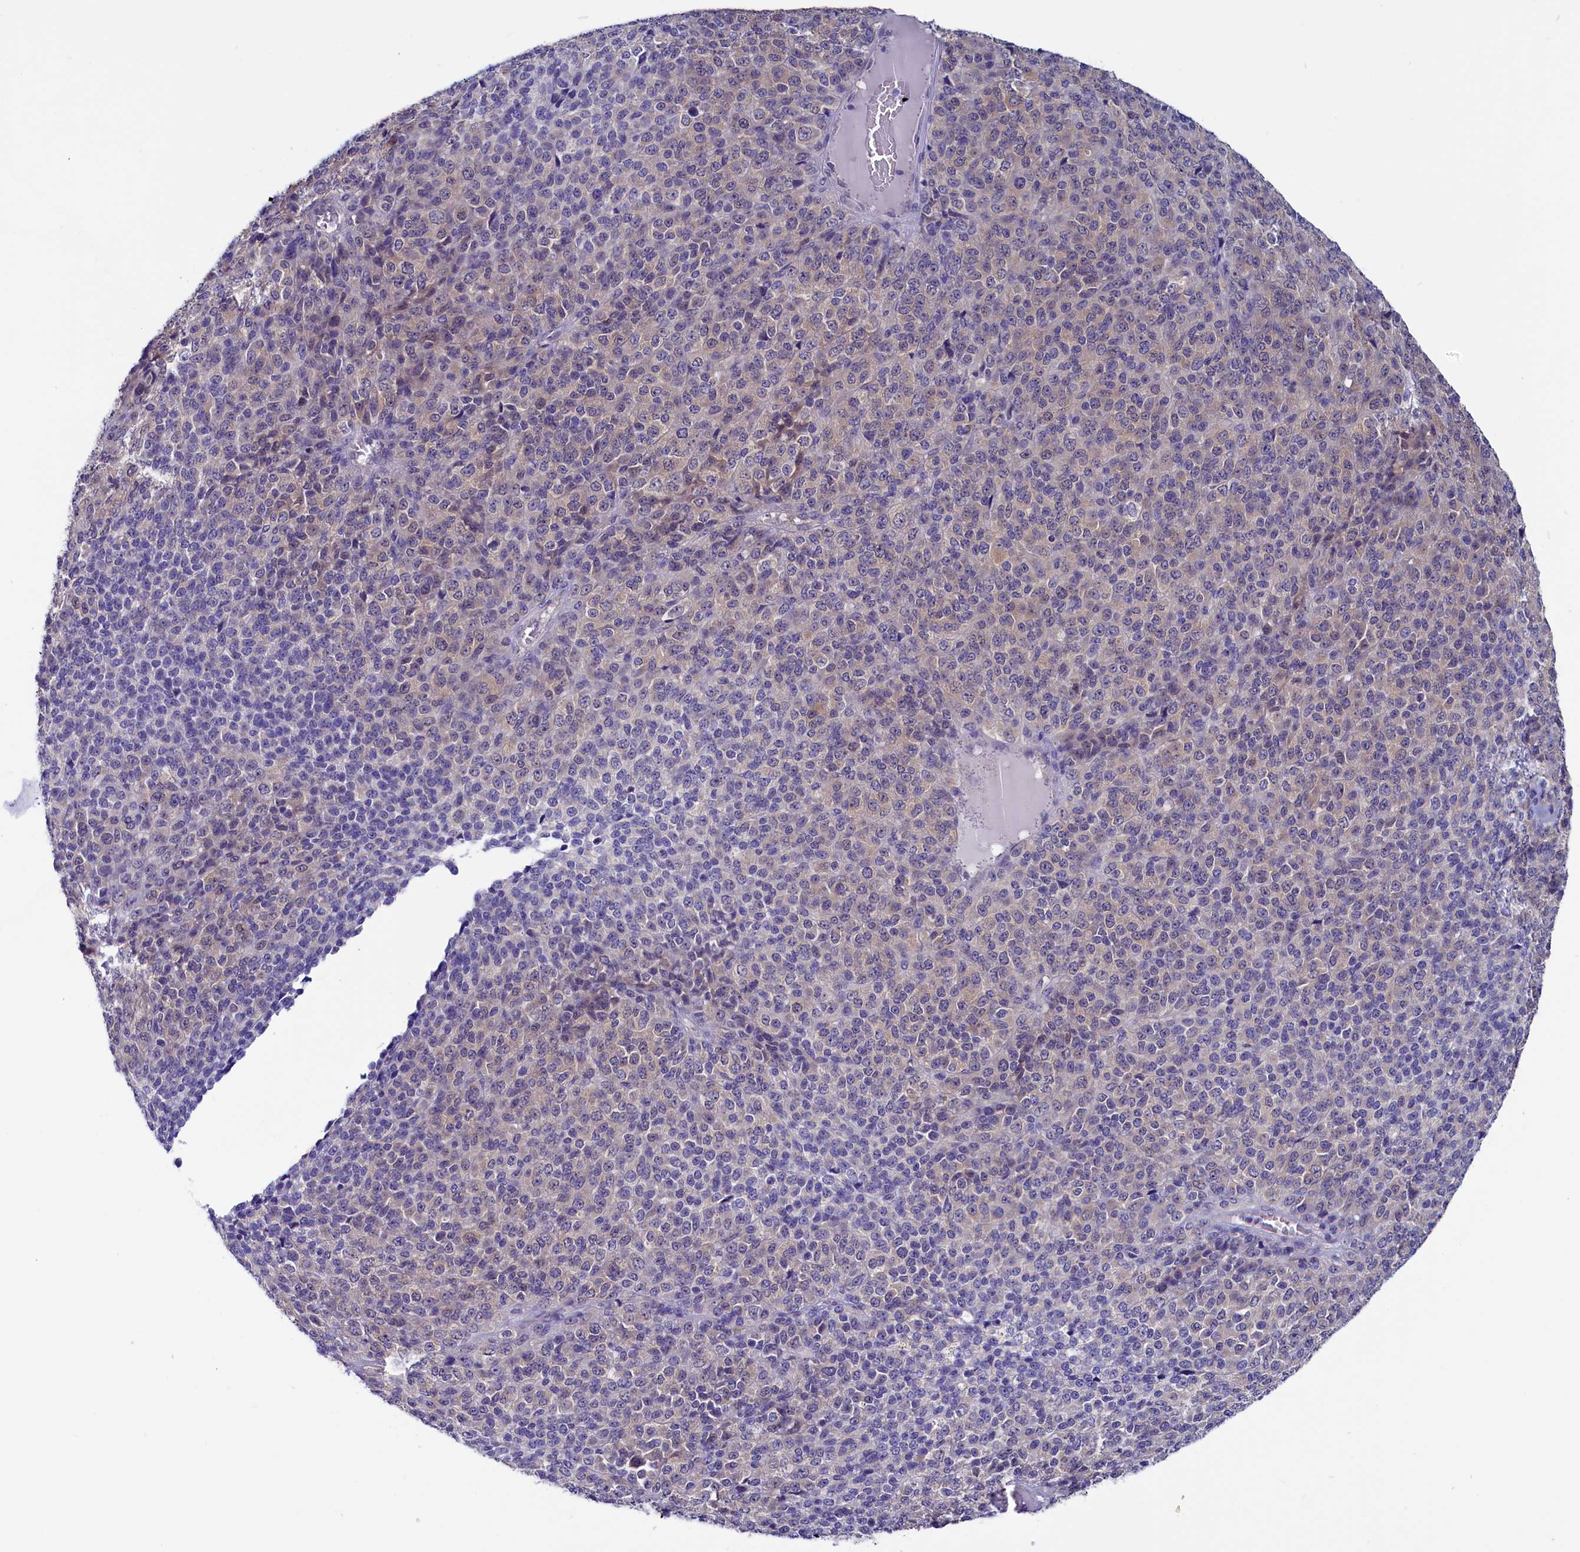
{"staining": {"intensity": "negative", "quantity": "none", "location": "none"}, "tissue": "melanoma", "cell_type": "Tumor cells", "image_type": "cancer", "snomed": [{"axis": "morphology", "description": "Malignant melanoma, Metastatic site"}, {"axis": "topography", "description": "Brain"}], "caption": "Immunohistochemistry photomicrograph of human melanoma stained for a protein (brown), which shows no positivity in tumor cells.", "gene": "CIAPIN1", "patient": {"sex": "female", "age": 56}}